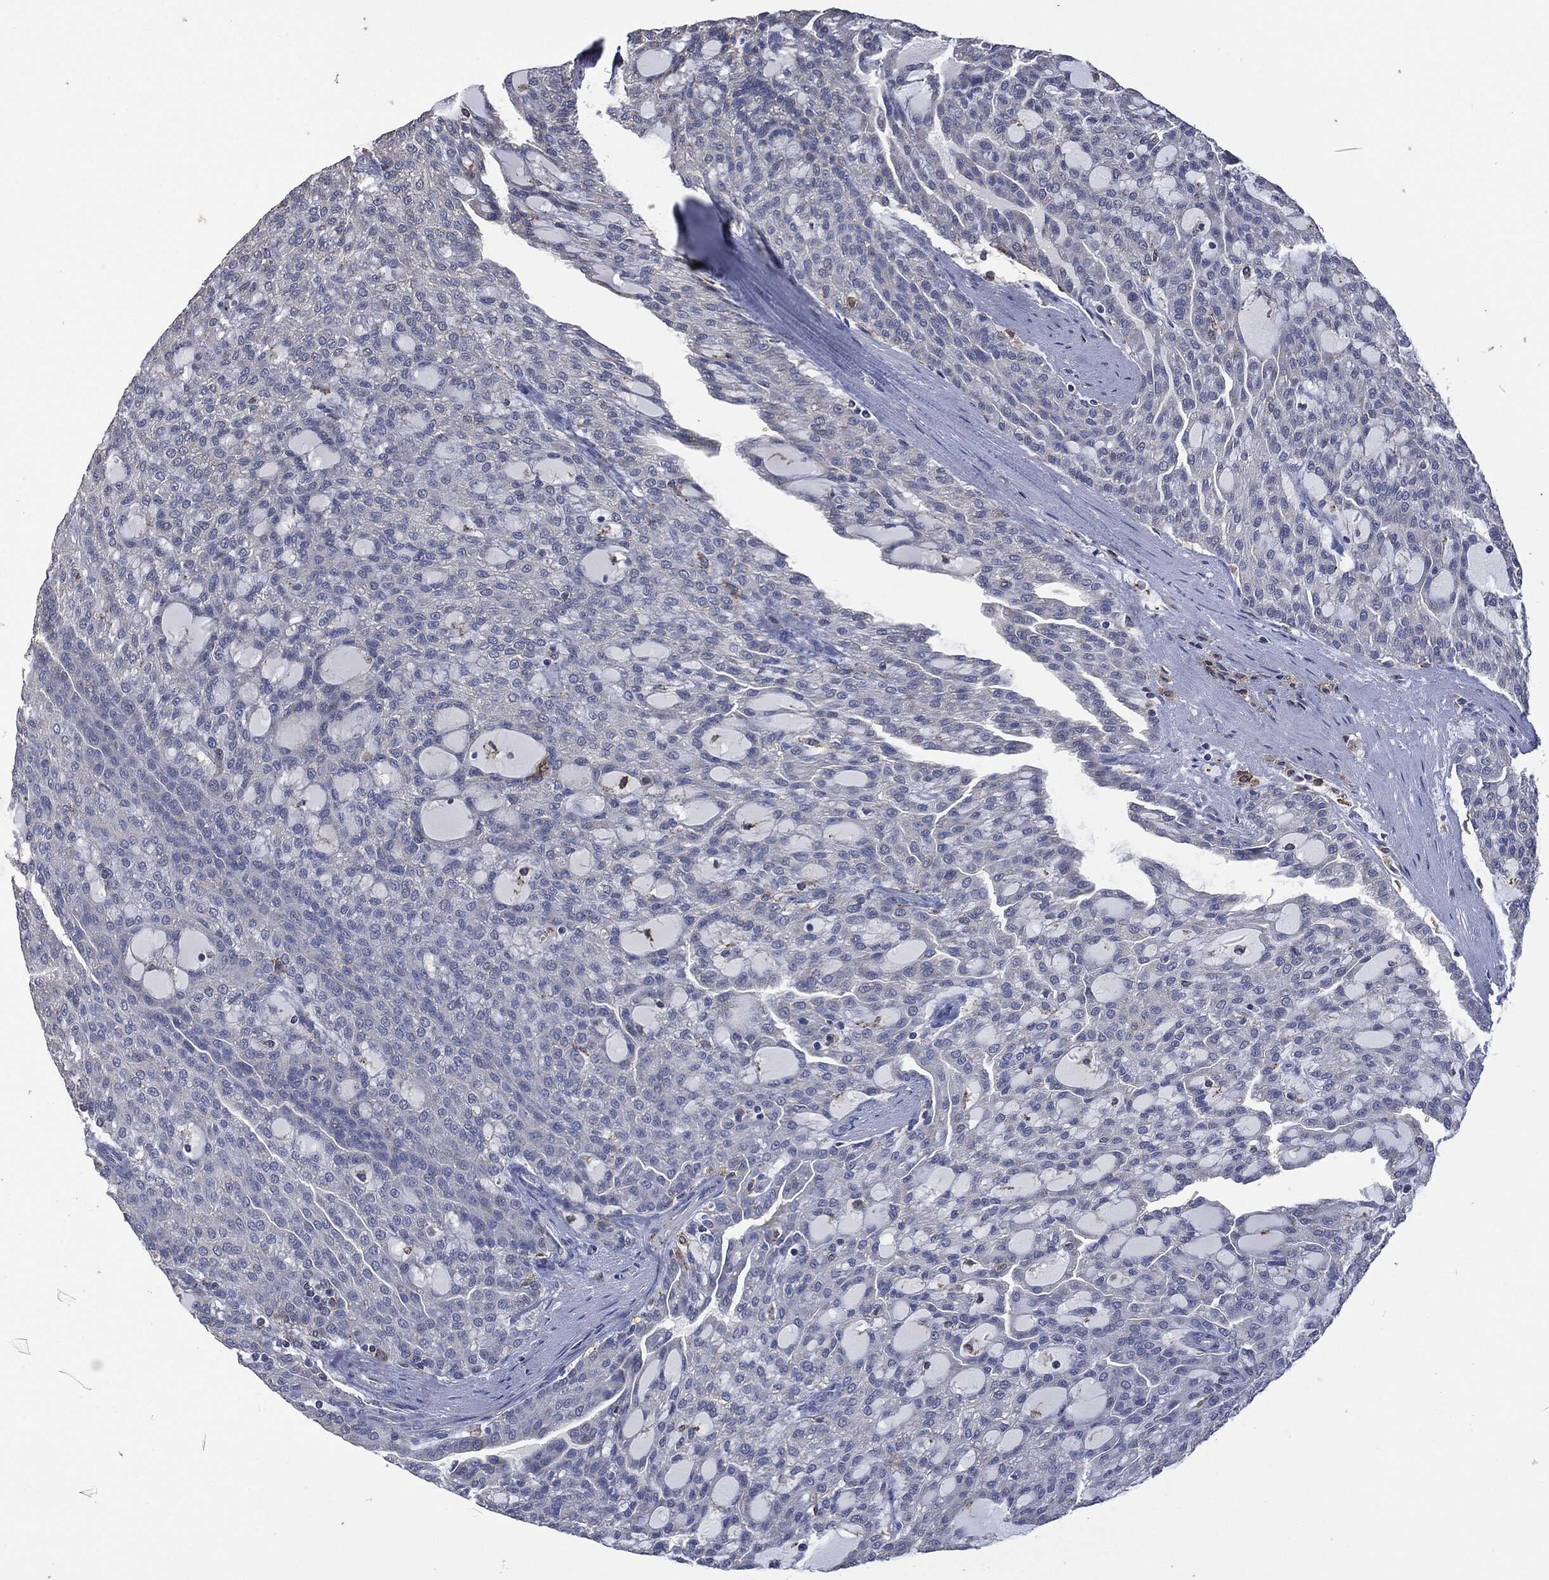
{"staining": {"intensity": "negative", "quantity": "none", "location": "none"}, "tissue": "renal cancer", "cell_type": "Tumor cells", "image_type": "cancer", "snomed": [{"axis": "morphology", "description": "Adenocarcinoma, NOS"}, {"axis": "topography", "description": "Kidney"}], "caption": "This micrograph is of renal cancer (adenocarcinoma) stained with IHC to label a protein in brown with the nuclei are counter-stained blue. There is no staining in tumor cells.", "gene": "CD33", "patient": {"sex": "male", "age": 63}}